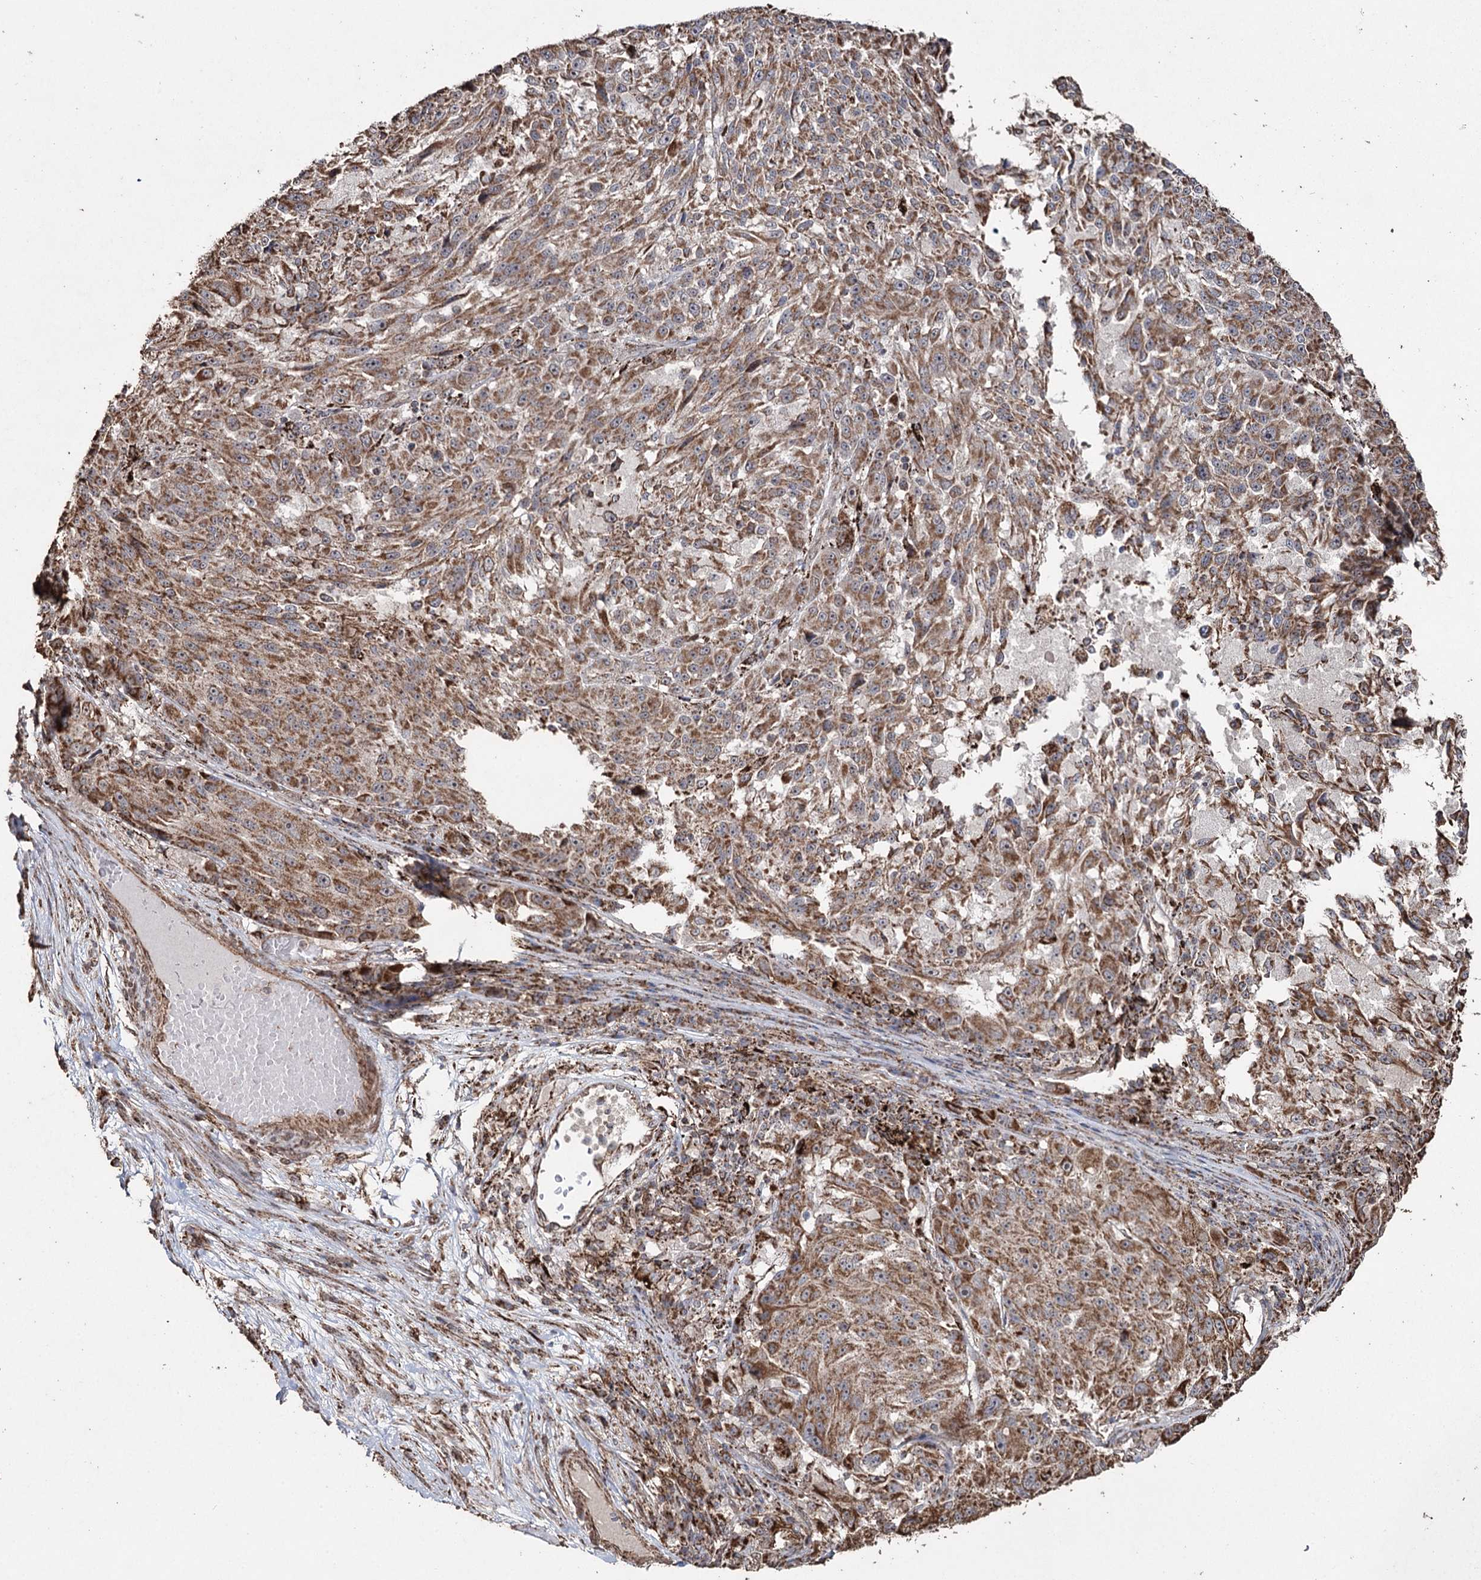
{"staining": {"intensity": "moderate", "quantity": ">75%", "location": "cytoplasmic/membranous"}, "tissue": "melanoma", "cell_type": "Tumor cells", "image_type": "cancer", "snomed": [{"axis": "morphology", "description": "Malignant melanoma, NOS"}, {"axis": "topography", "description": "Skin"}], "caption": "Immunohistochemistry histopathology image of human melanoma stained for a protein (brown), which displays medium levels of moderate cytoplasmic/membranous staining in approximately >75% of tumor cells.", "gene": "SLF2", "patient": {"sex": "male", "age": 53}}